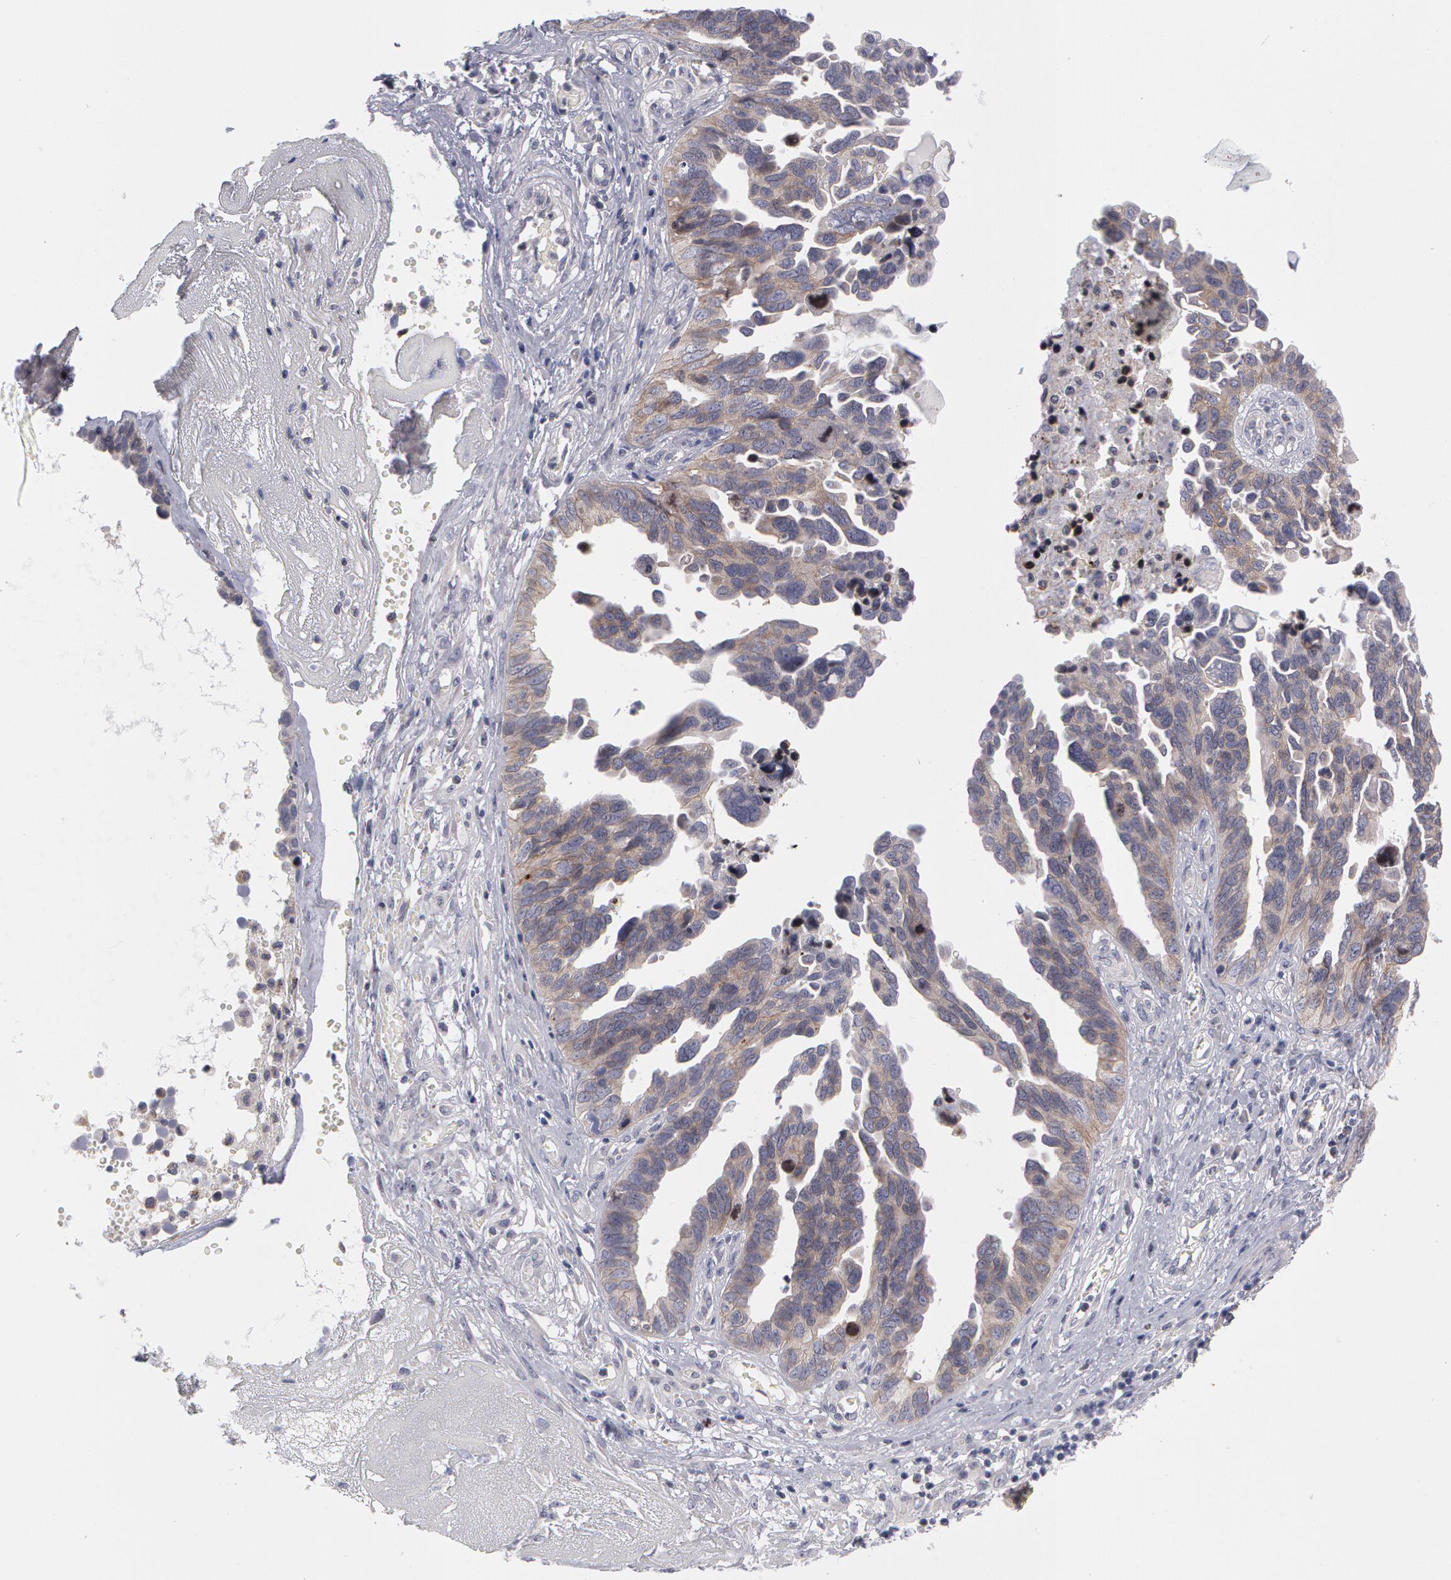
{"staining": {"intensity": "weak", "quantity": ">75%", "location": "cytoplasmic/membranous"}, "tissue": "ovarian cancer", "cell_type": "Tumor cells", "image_type": "cancer", "snomed": [{"axis": "morphology", "description": "Cystadenocarcinoma, serous, NOS"}, {"axis": "topography", "description": "Ovary"}], "caption": "There is low levels of weak cytoplasmic/membranous staining in tumor cells of ovarian serous cystadenocarcinoma, as demonstrated by immunohistochemical staining (brown color).", "gene": "ERBB2", "patient": {"sex": "female", "age": 64}}